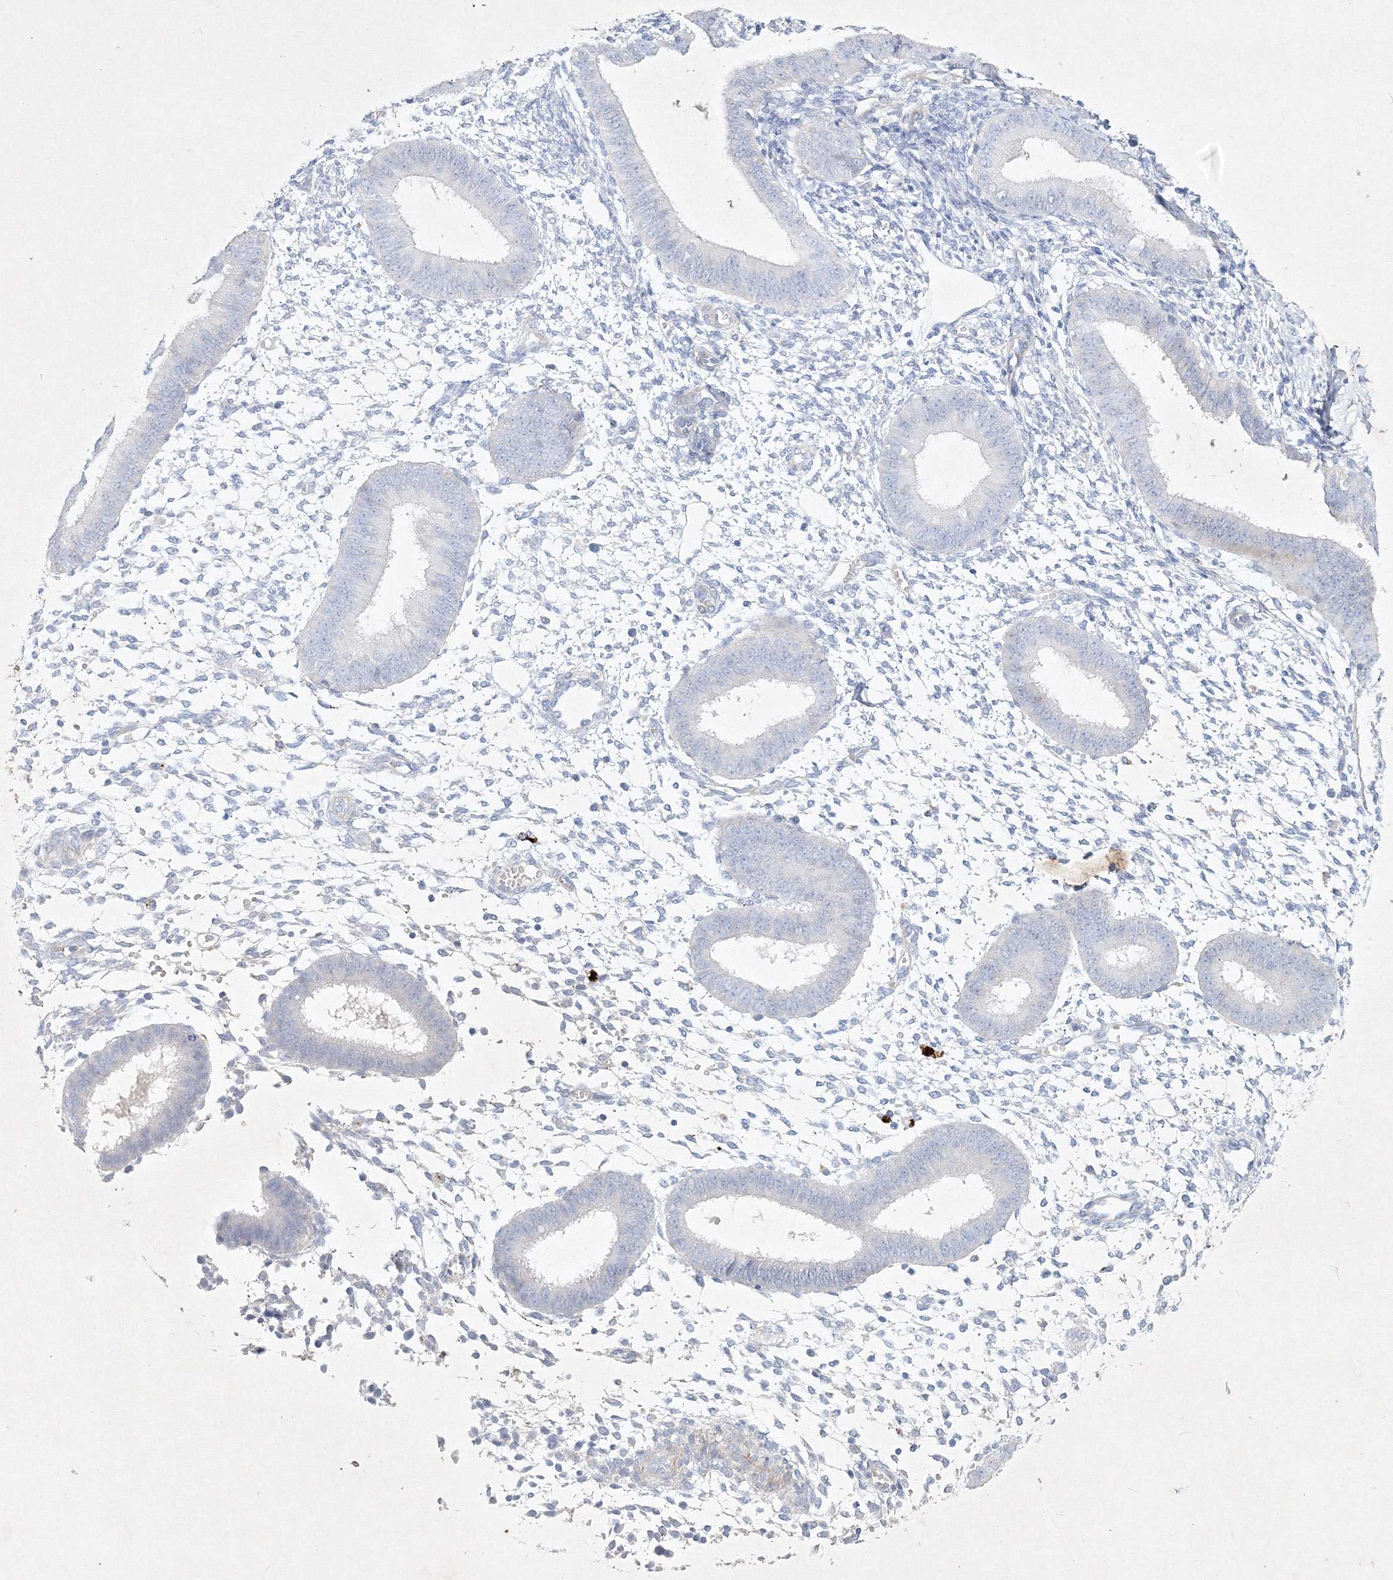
{"staining": {"intensity": "negative", "quantity": "none", "location": "none"}, "tissue": "endometrium", "cell_type": "Cells in endometrial stroma", "image_type": "normal", "snomed": [{"axis": "morphology", "description": "Normal tissue, NOS"}, {"axis": "topography", "description": "Uterus"}, {"axis": "topography", "description": "Endometrium"}], "caption": "Immunohistochemistry histopathology image of normal endometrium: endometrium stained with DAB demonstrates no significant protein staining in cells in endometrial stroma.", "gene": "CXXC4", "patient": {"sex": "female", "age": 48}}